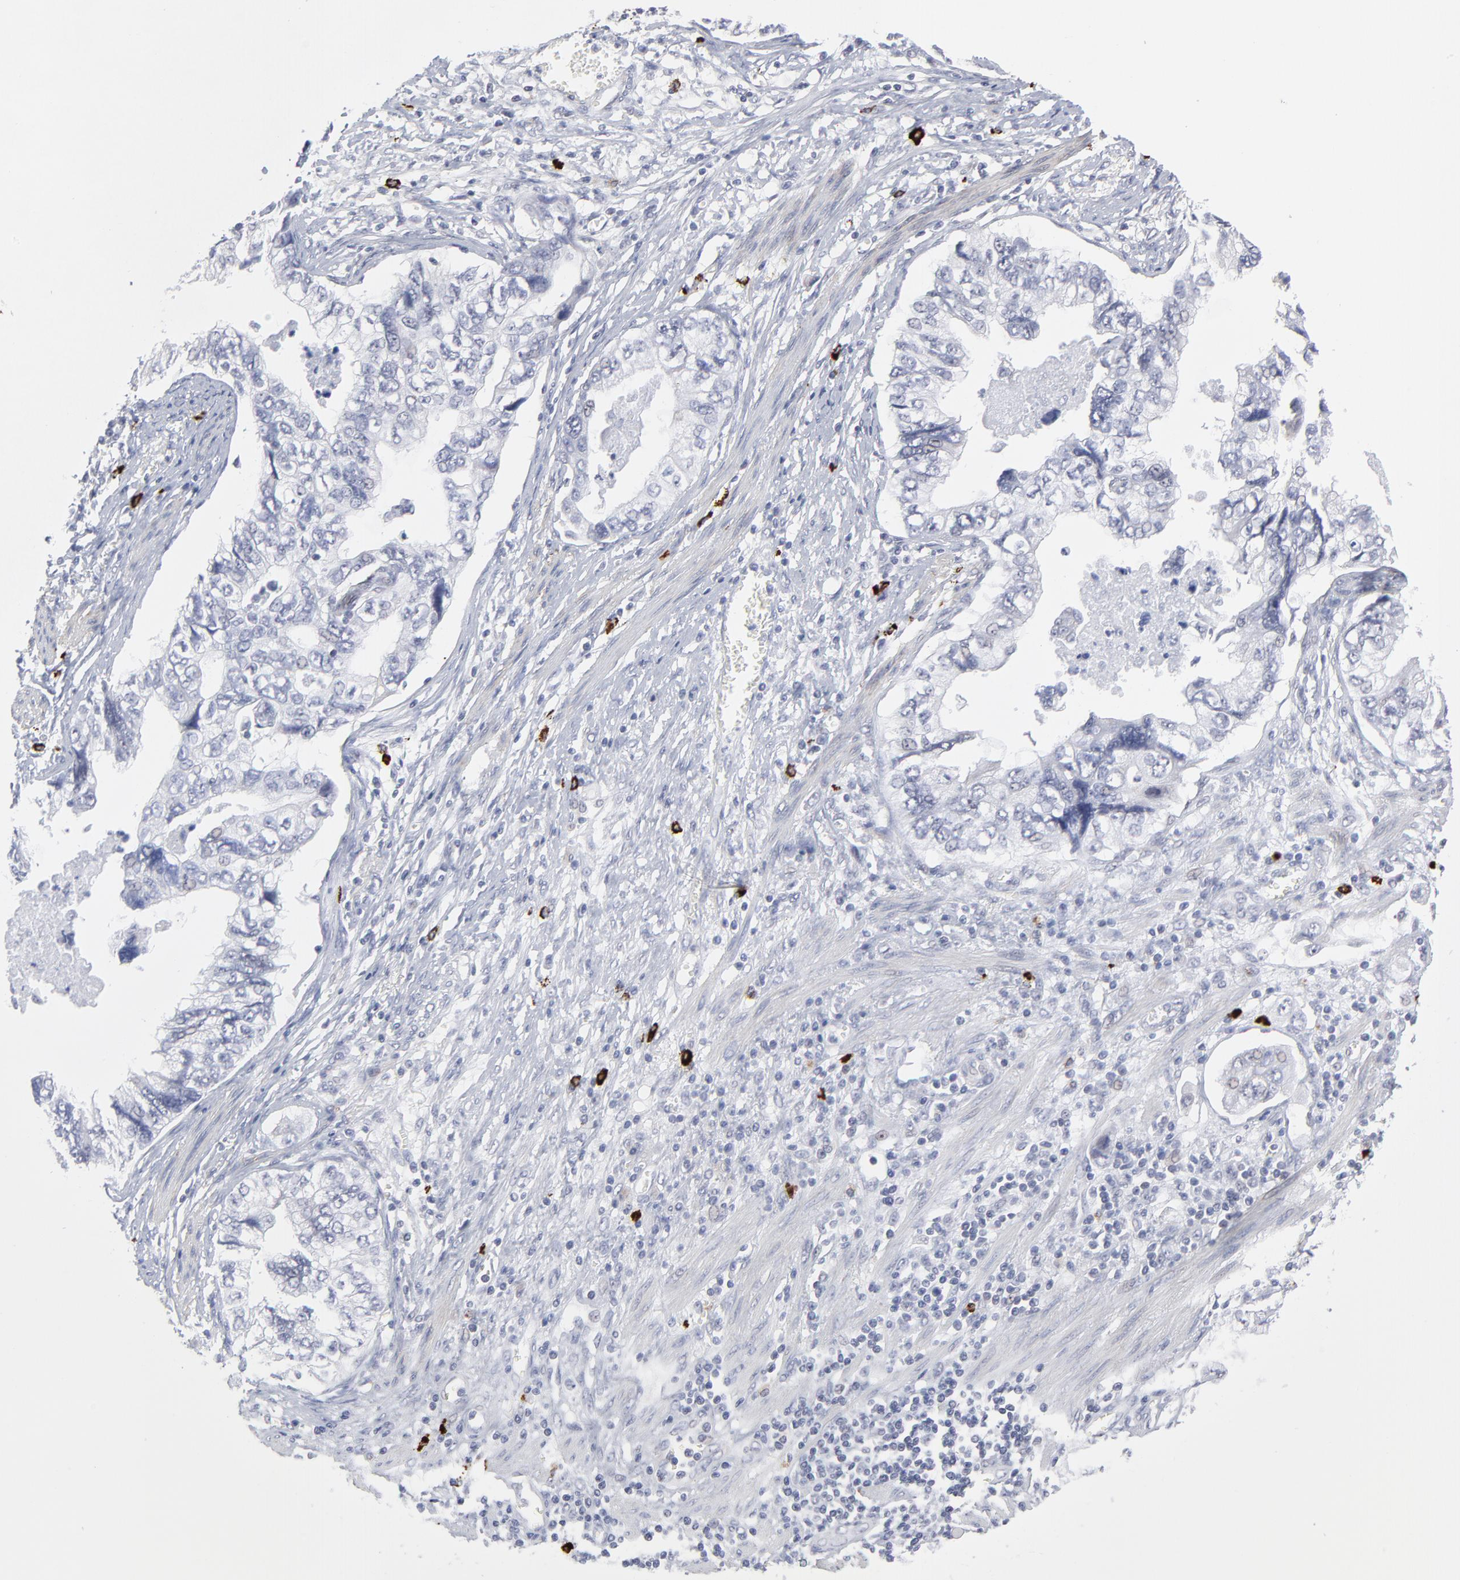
{"staining": {"intensity": "negative", "quantity": "none", "location": "none"}, "tissue": "stomach cancer", "cell_type": "Tumor cells", "image_type": "cancer", "snomed": [{"axis": "morphology", "description": "Adenocarcinoma, NOS"}, {"axis": "topography", "description": "Pancreas"}, {"axis": "topography", "description": "Stomach, upper"}], "caption": "High magnification brightfield microscopy of stomach adenocarcinoma stained with DAB (brown) and counterstained with hematoxylin (blue): tumor cells show no significant expression.", "gene": "NBN", "patient": {"sex": "male", "age": 77}}